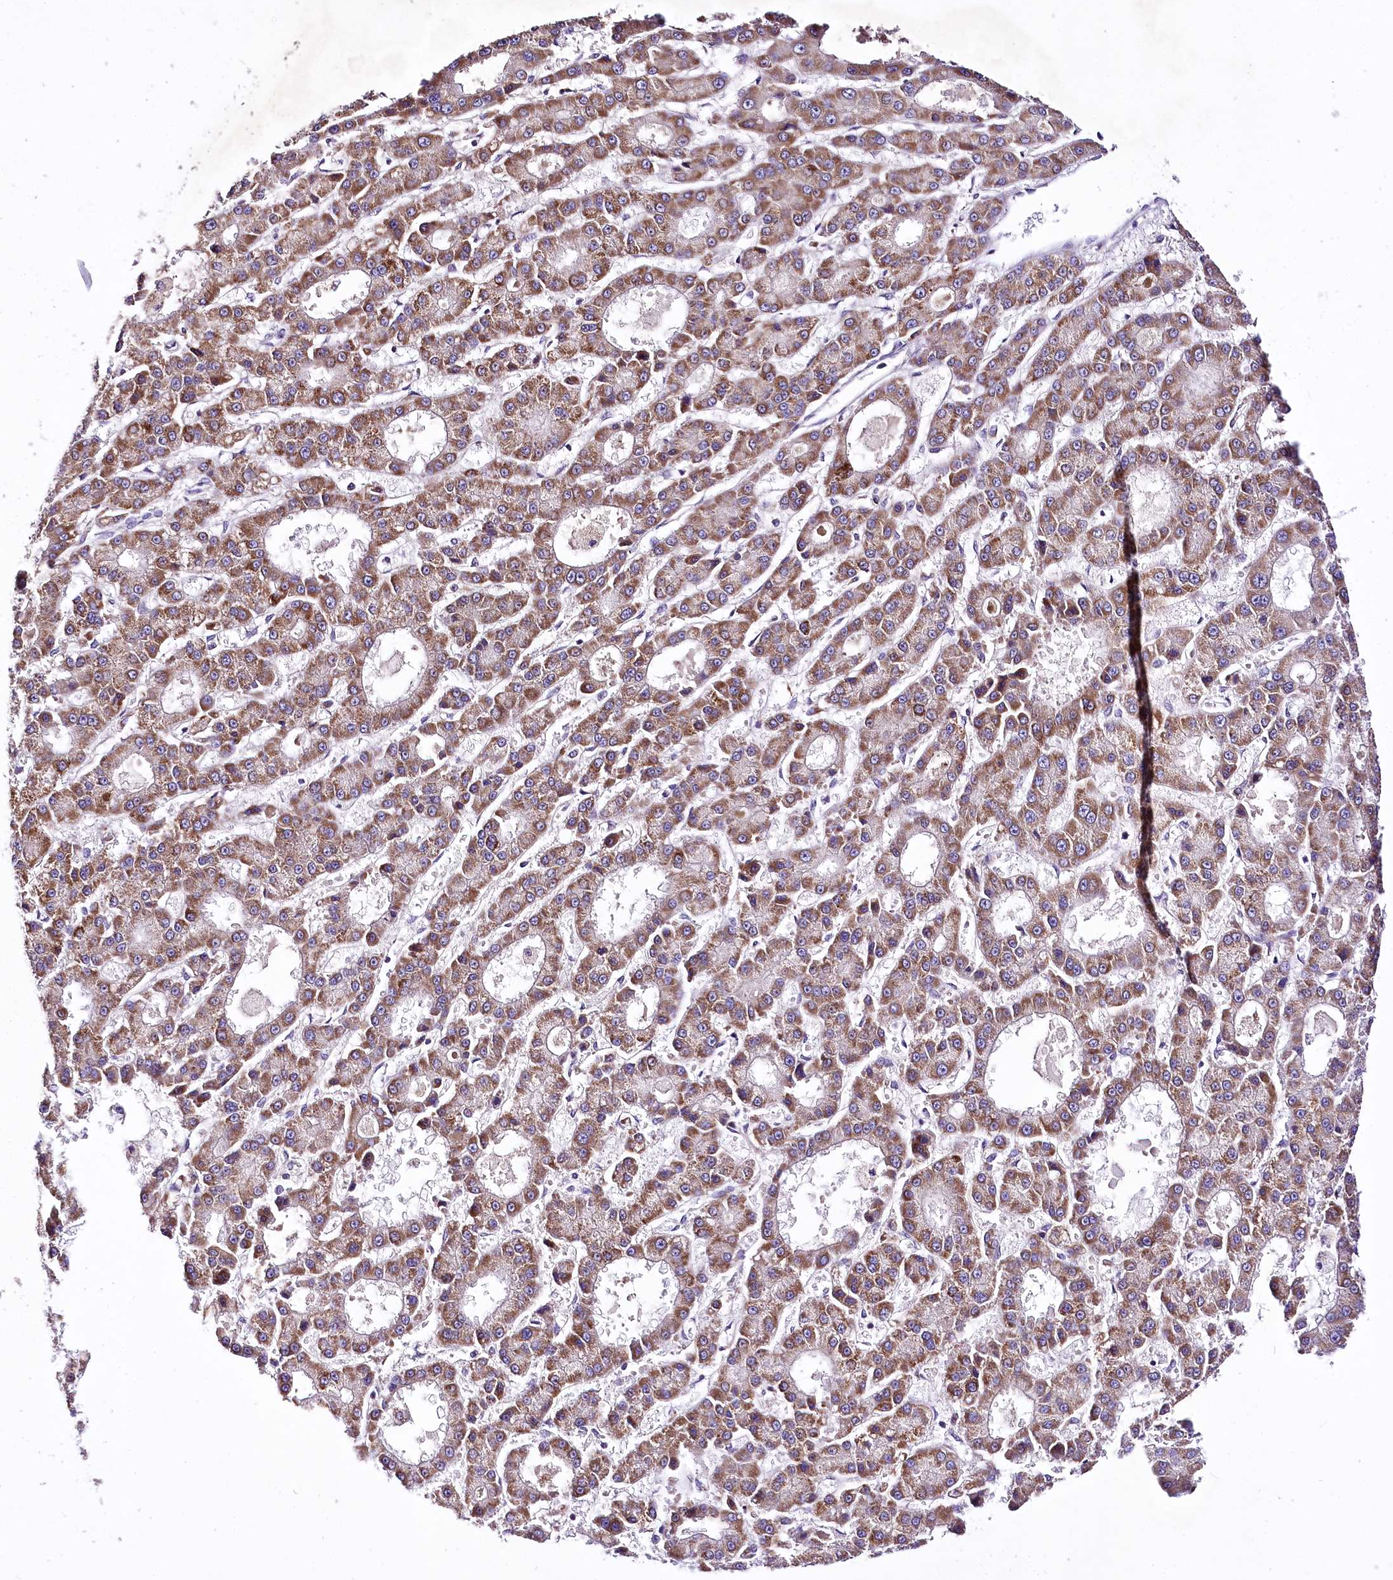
{"staining": {"intensity": "moderate", "quantity": ">75%", "location": "cytoplasmic/membranous"}, "tissue": "liver cancer", "cell_type": "Tumor cells", "image_type": "cancer", "snomed": [{"axis": "morphology", "description": "Carcinoma, Hepatocellular, NOS"}, {"axis": "topography", "description": "Liver"}], "caption": "High-magnification brightfield microscopy of hepatocellular carcinoma (liver) stained with DAB (3,3'-diaminobenzidine) (brown) and counterstained with hematoxylin (blue). tumor cells exhibit moderate cytoplasmic/membranous staining is appreciated in approximately>75% of cells.", "gene": "ATE1", "patient": {"sex": "male", "age": 70}}